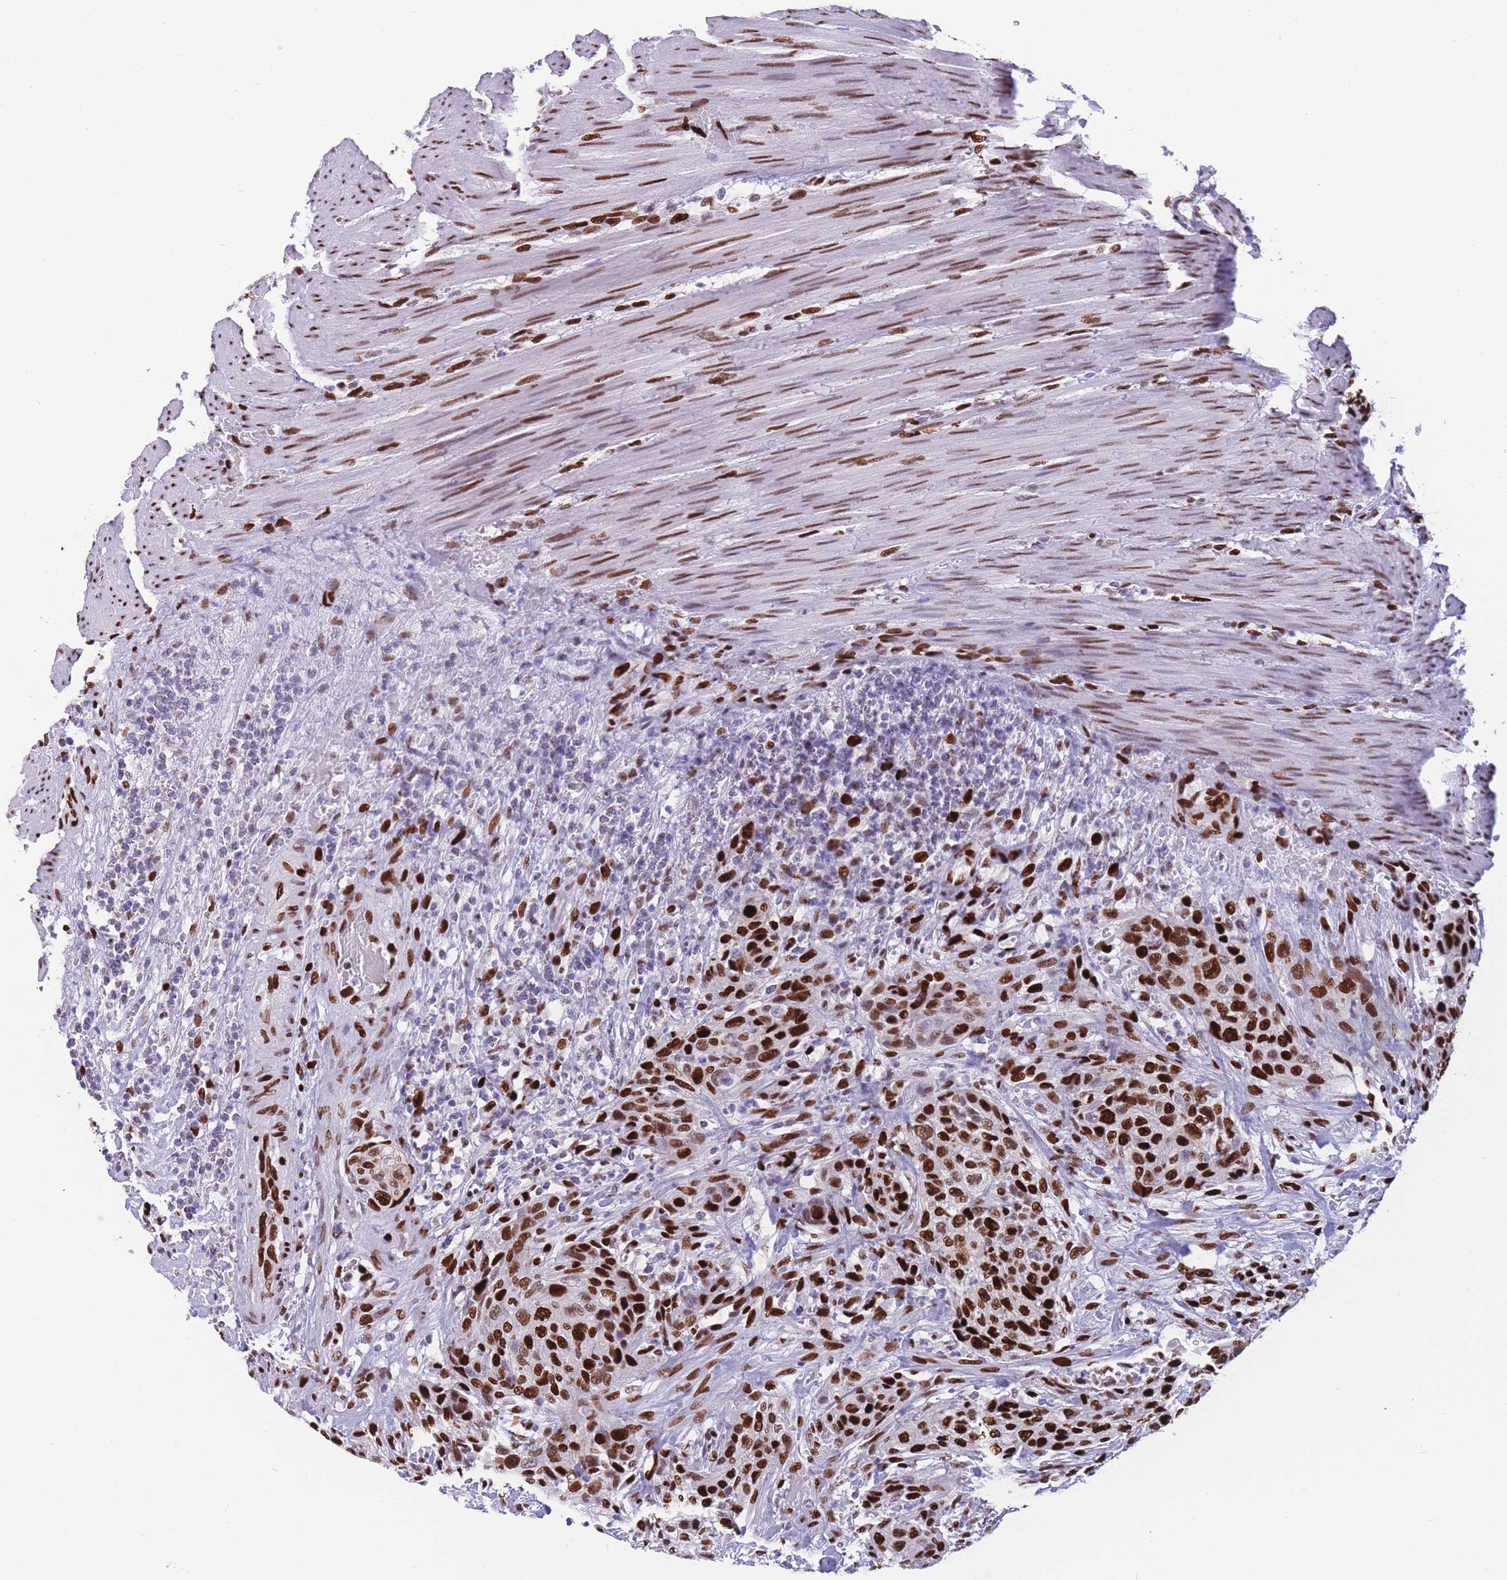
{"staining": {"intensity": "strong", "quantity": ">75%", "location": "nuclear"}, "tissue": "urothelial cancer", "cell_type": "Tumor cells", "image_type": "cancer", "snomed": [{"axis": "morphology", "description": "Urothelial carcinoma, High grade"}, {"axis": "topography", "description": "Urinary bladder"}], "caption": "Urothelial carcinoma (high-grade) stained with DAB (3,3'-diaminobenzidine) immunohistochemistry (IHC) reveals high levels of strong nuclear expression in approximately >75% of tumor cells. The protein is shown in brown color, while the nuclei are stained blue.", "gene": "NASP", "patient": {"sex": "male", "age": 35}}